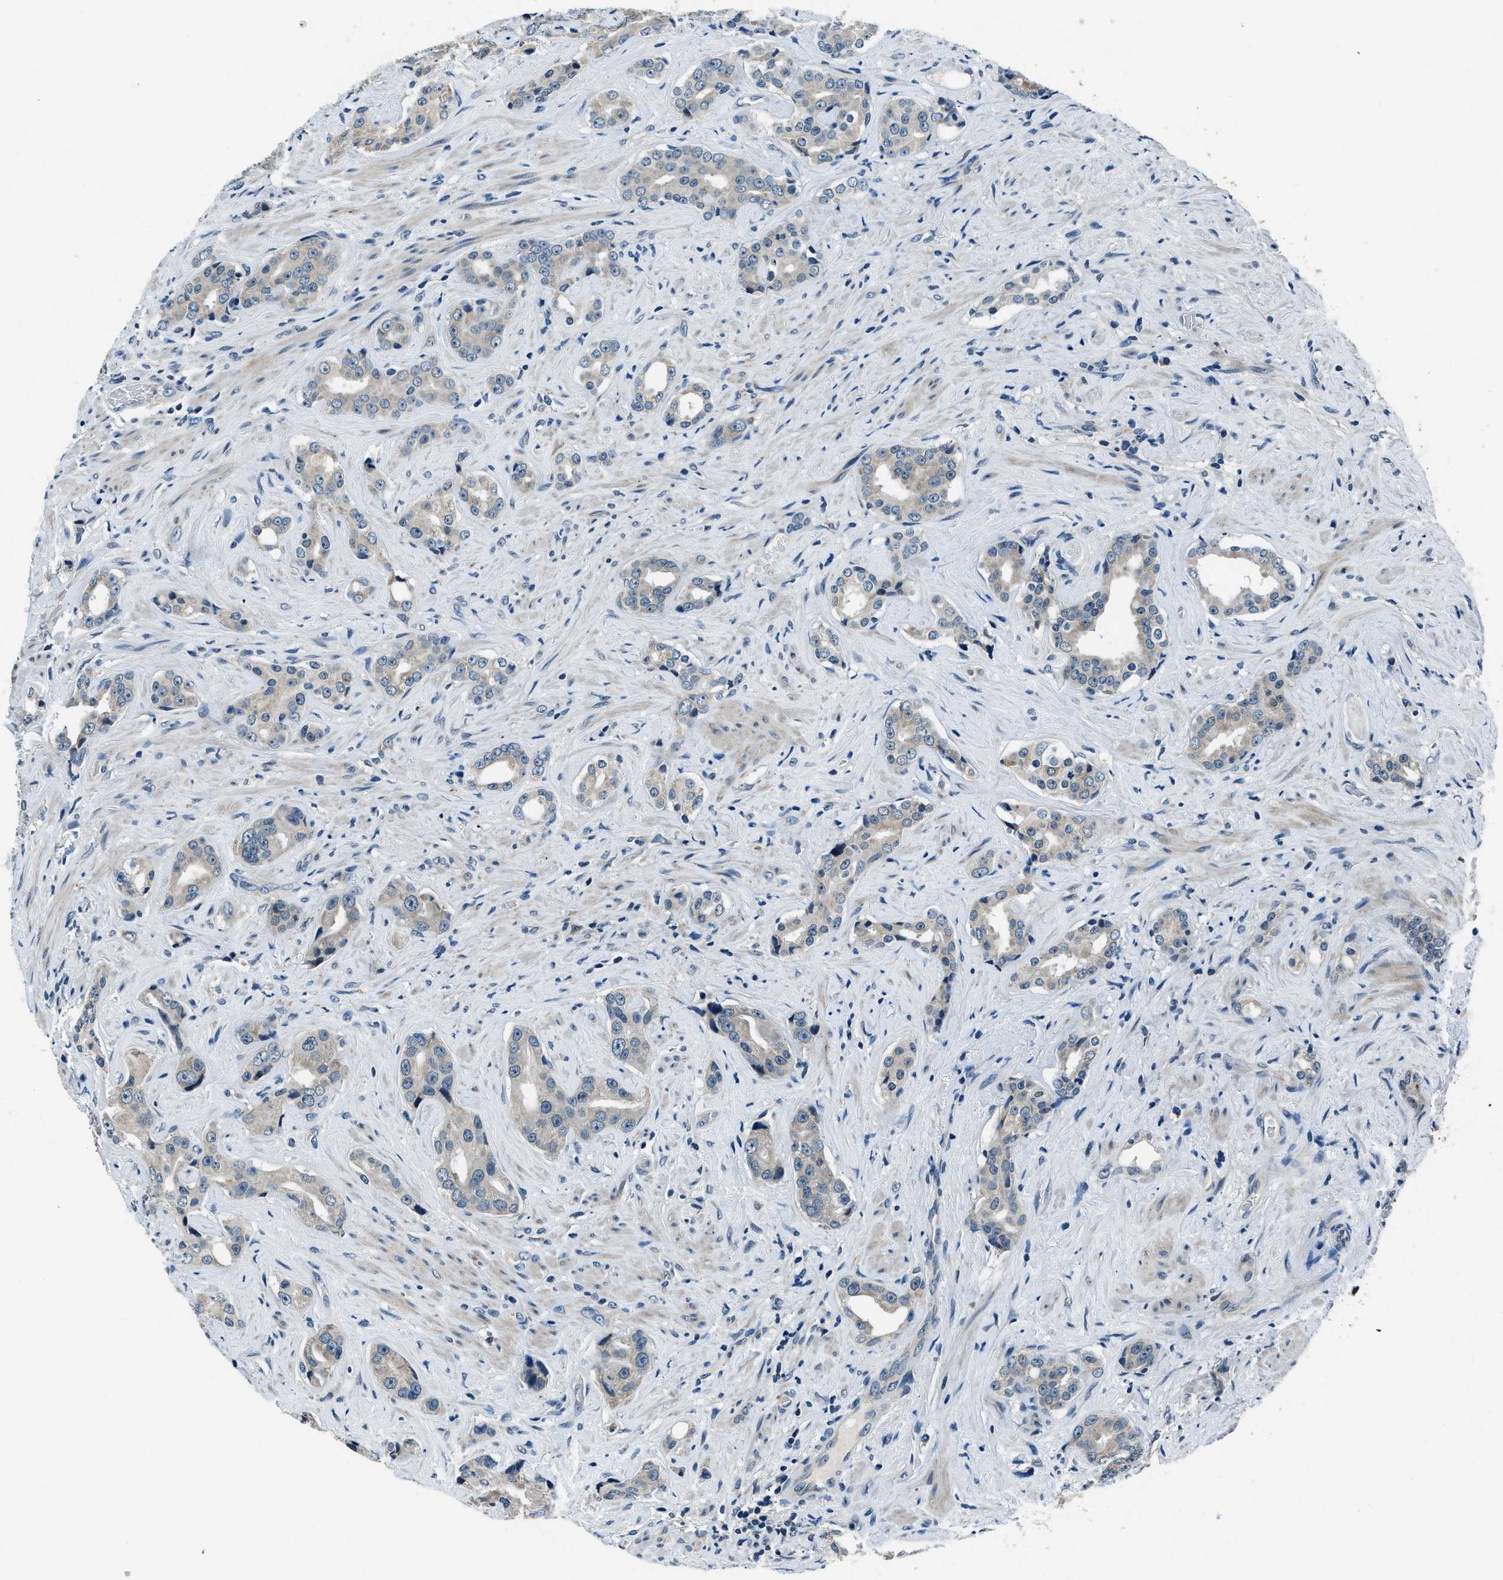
{"staining": {"intensity": "negative", "quantity": "none", "location": "none"}, "tissue": "prostate cancer", "cell_type": "Tumor cells", "image_type": "cancer", "snomed": [{"axis": "morphology", "description": "Adenocarcinoma, High grade"}, {"axis": "topography", "description": "Prostate"}], "caption": "Immunohistochemistry (IHC) photomicrograph of neoplastic tissue: human prostate cancer (high-grade adenocarcinoma) stained with DAB (3,3'-diaminobenzidine) exhibits no significant protein positivity in tumor cells.", "gene": "NME8", "patient": {"sex": "male", "age": 71}}